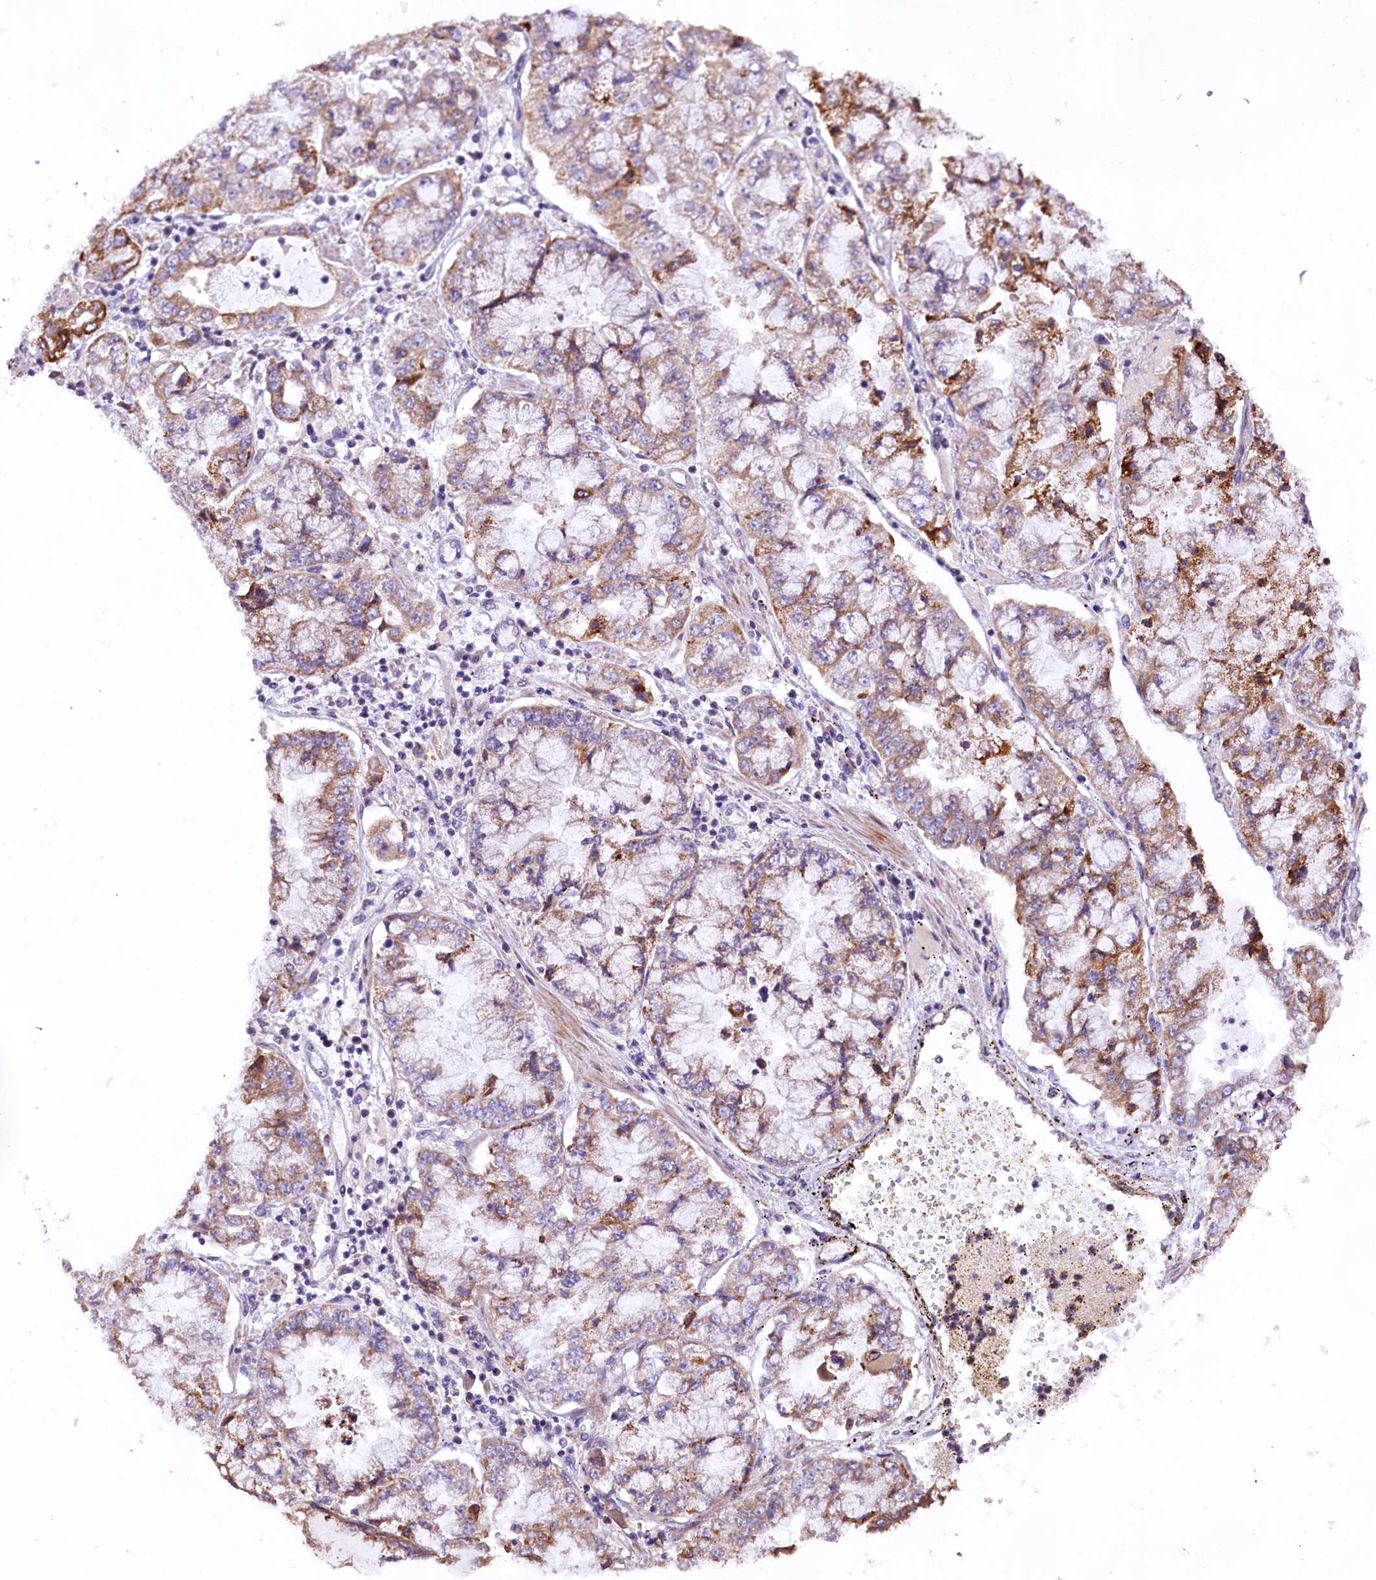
{"staining": {"intensity": "moderate", "quantity": "25%-75%", "location": "cytoplasmic/membranous"}, "tissue": "stomach cancer", "cell_type": "Tumor cells", "image_type": "cancer", "snomed": [{"axis": "morphology", "description": "Adenocarcinoma, NOS"}, {"axis": "topography", "description": "Stomach"}], "caption": "This is a photomicrograph of immunohistochemistry staining of stomach cancer (adenocarcinoma), which shows moderate staining in the cytoplasmic/membranous of tumor cells.", "gene": "DOHH", "patient": {"sex": "male", "age": 76}}